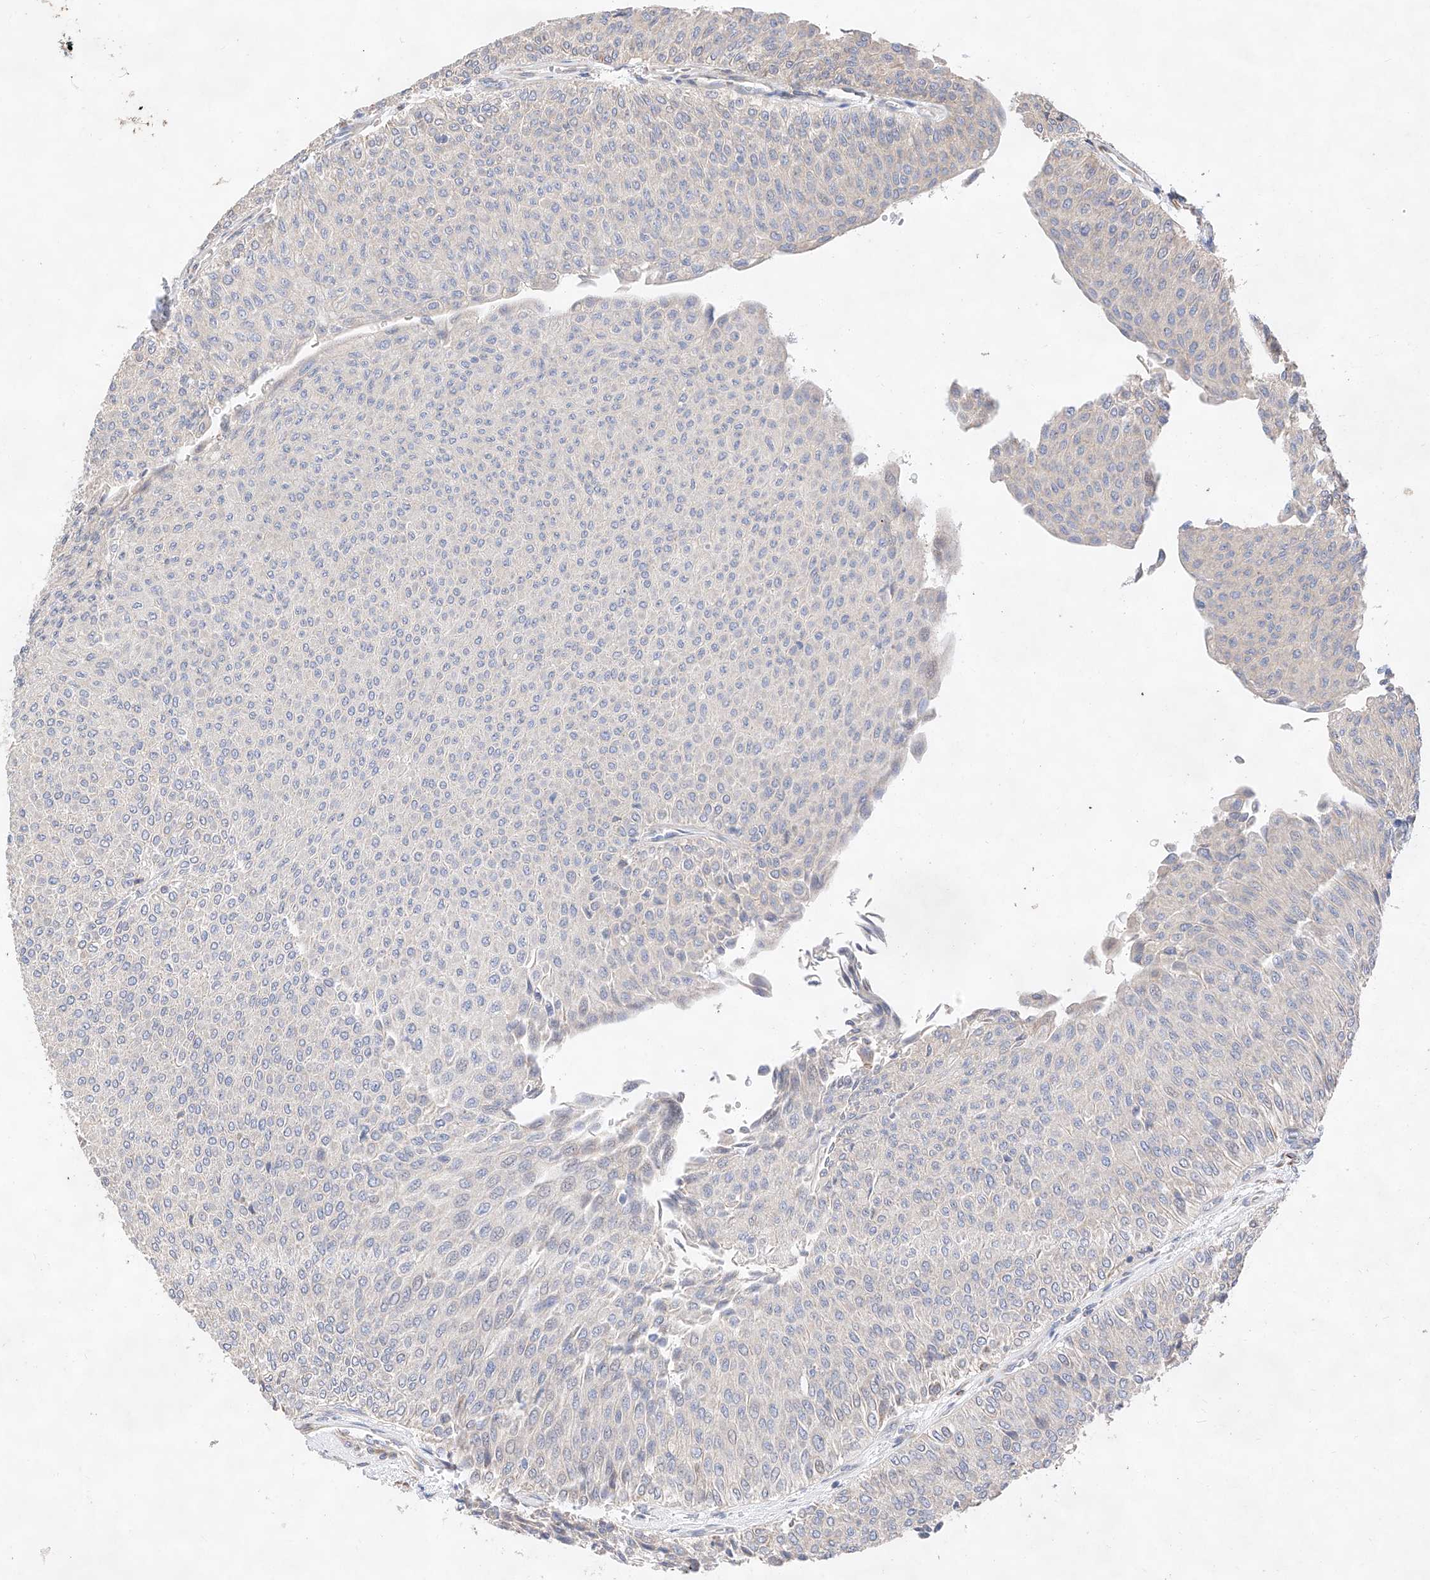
{"staining": {"intensity": "negative", "quantity": "none", "location": "none"}, "tissue": "urothelial cancer", "cell_type": "Tumor cells", "image_type": "cancer", "snomed": [{"axis": "morphology", "description": "Urothelial carcinoma, Low grade"}, {"axis": "topography", "description": "Urinary bladder"}], "caption": "IHC micrograph of neoplastic tissue: urothelial cancer stained with DAB reveals no significant protein positivity in tumor cells.", "gene": "ATP9B", "patient": {"sex": "male", "age": 78}}